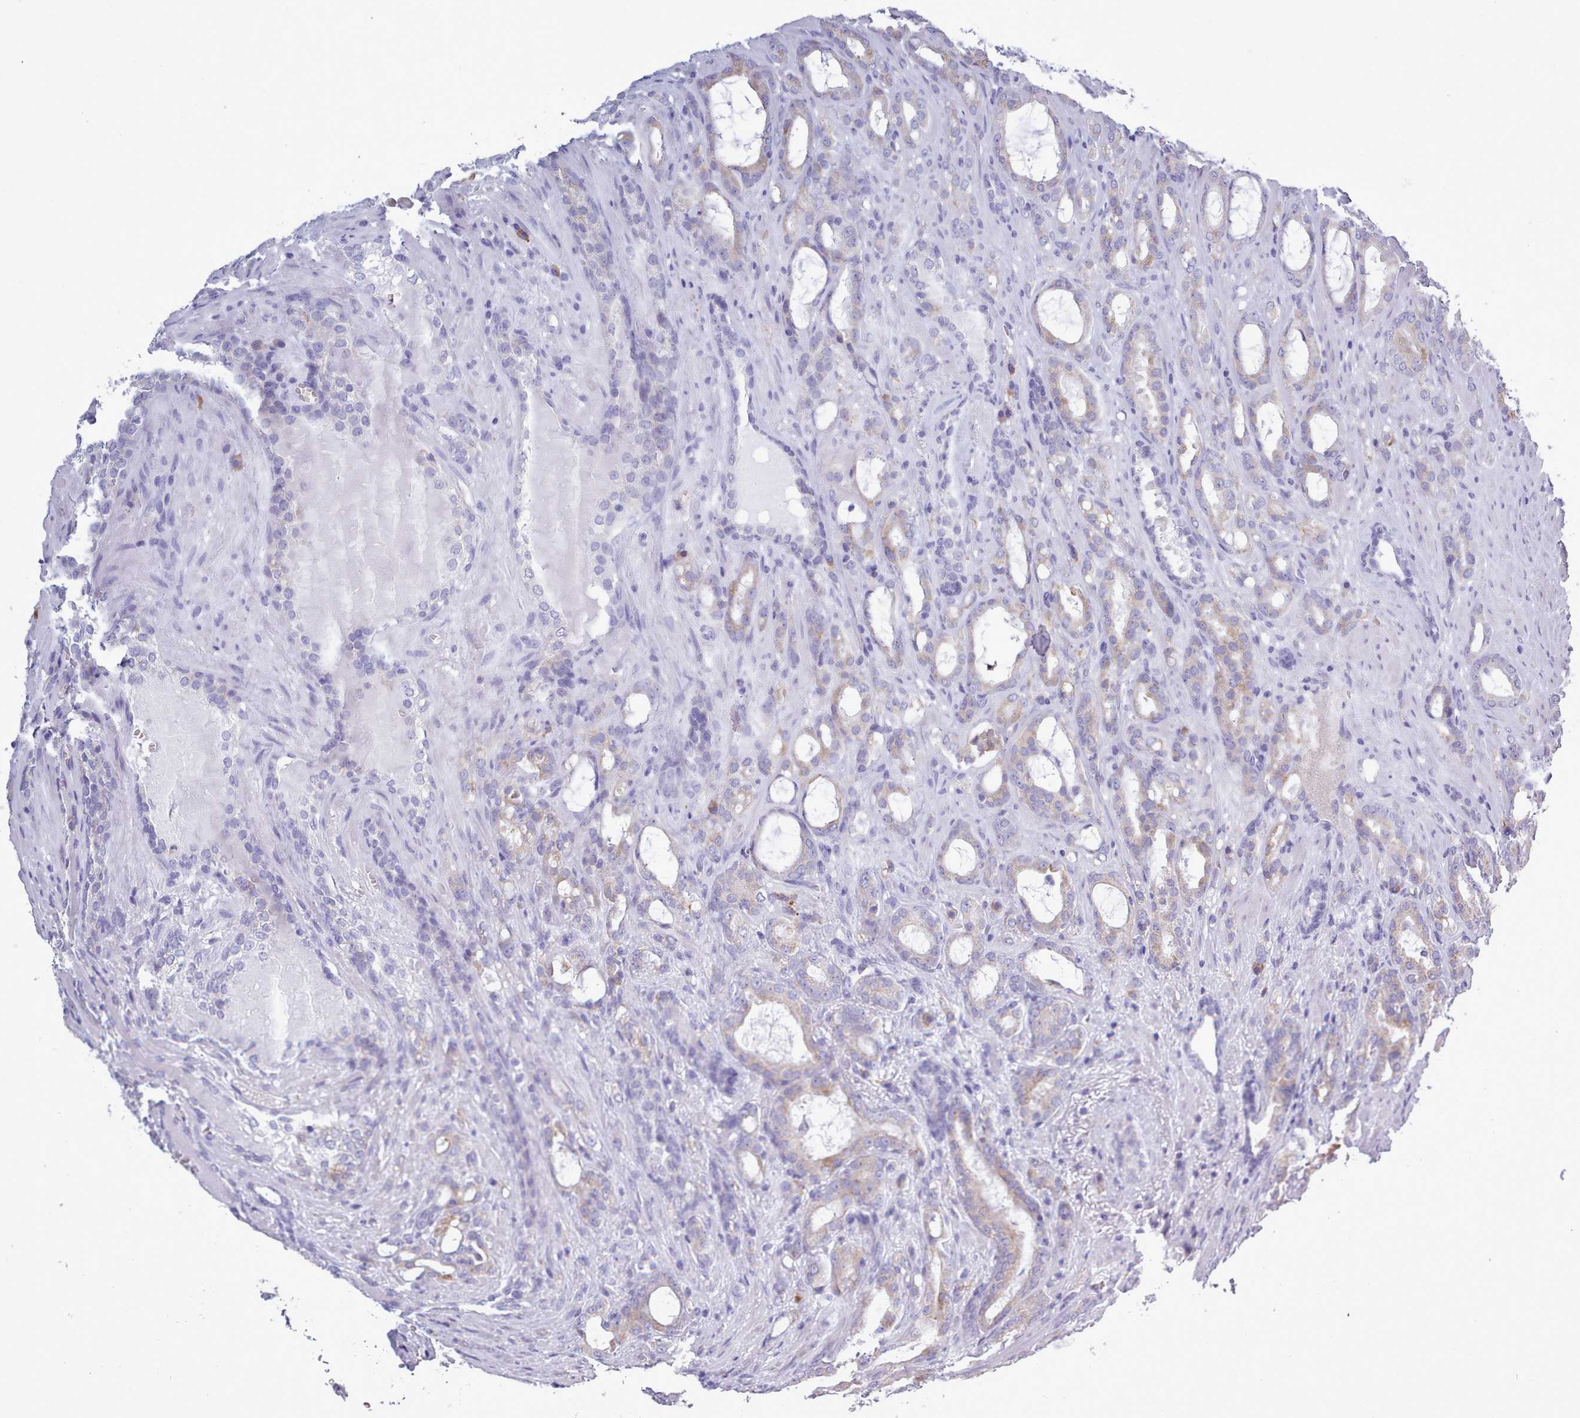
{"staining": {"intensity": "negative", "quantity": "none", "location": "none"}, "tissue": "prostate cancer", "cell_type": "Tumor cells", "image_type": "cancer", "snomed": [{"axis": "morphology", "description": "Adenocarcinoma, High grade"}, {"axis": "topography", "description": "Prostate"}], "caption": "Tumor cells are negative for brown protein staining in high-grade adenocarcinoma (prostate). (IHC, brightfield microscopy, high magnification).", "gene": "XKR8", "patient": {"sex": "male", "age": 72}}